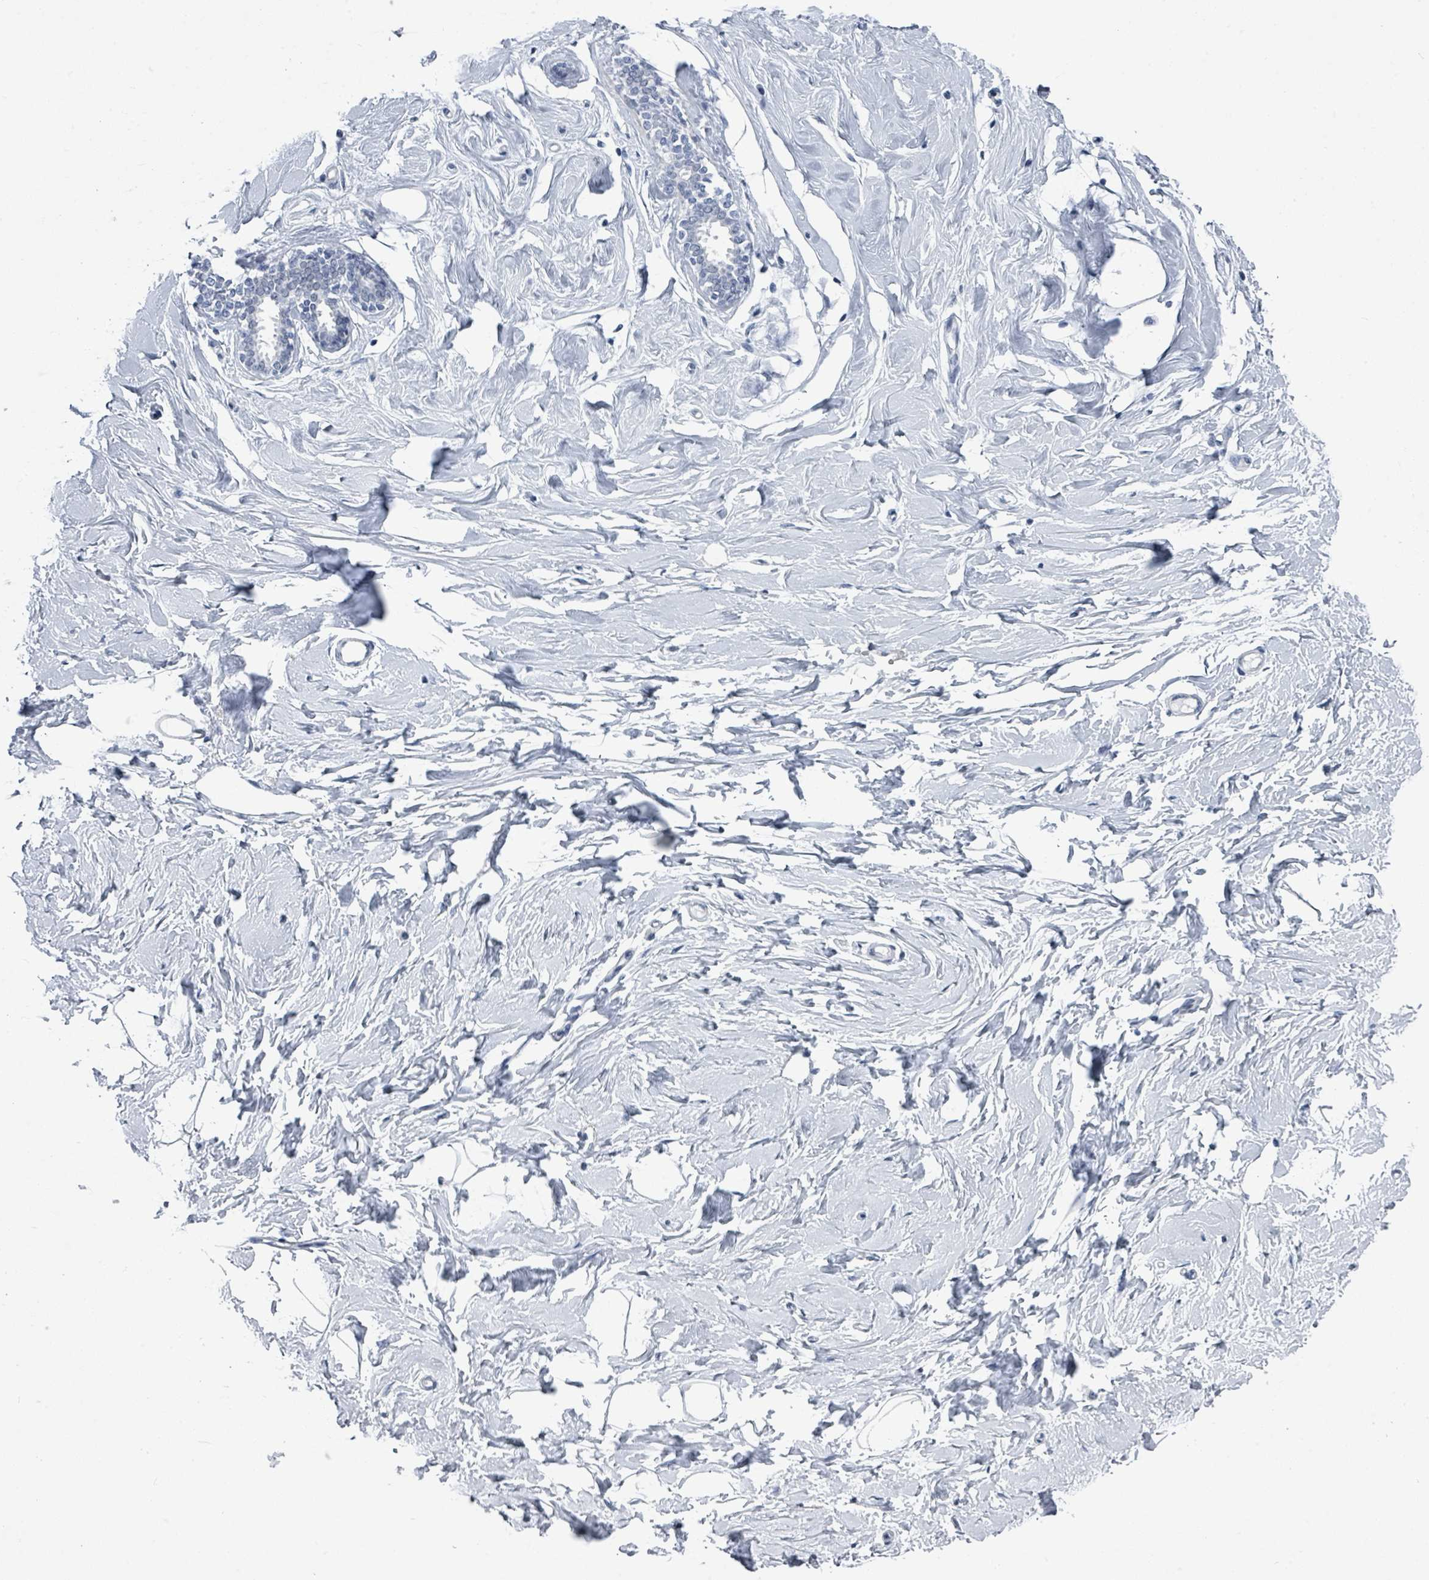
{"staining": {"intensity": "negative", "quantity": "none", "location": "none"}, "tissue": "breast", "cell_type": "Adipocytes", "image_type": "normal", "snomed": [{"axis": "morphology", "description": "Normal tissue, NOS"}, {"axis": "topography", "description": "Breast"}], "caption": "Immunohistochemical staining of unremarkable breast demonstrates no significant expression in adipocytes.", "gene": "CT45A10", "patient": {"sex": "female", "age": 23}}